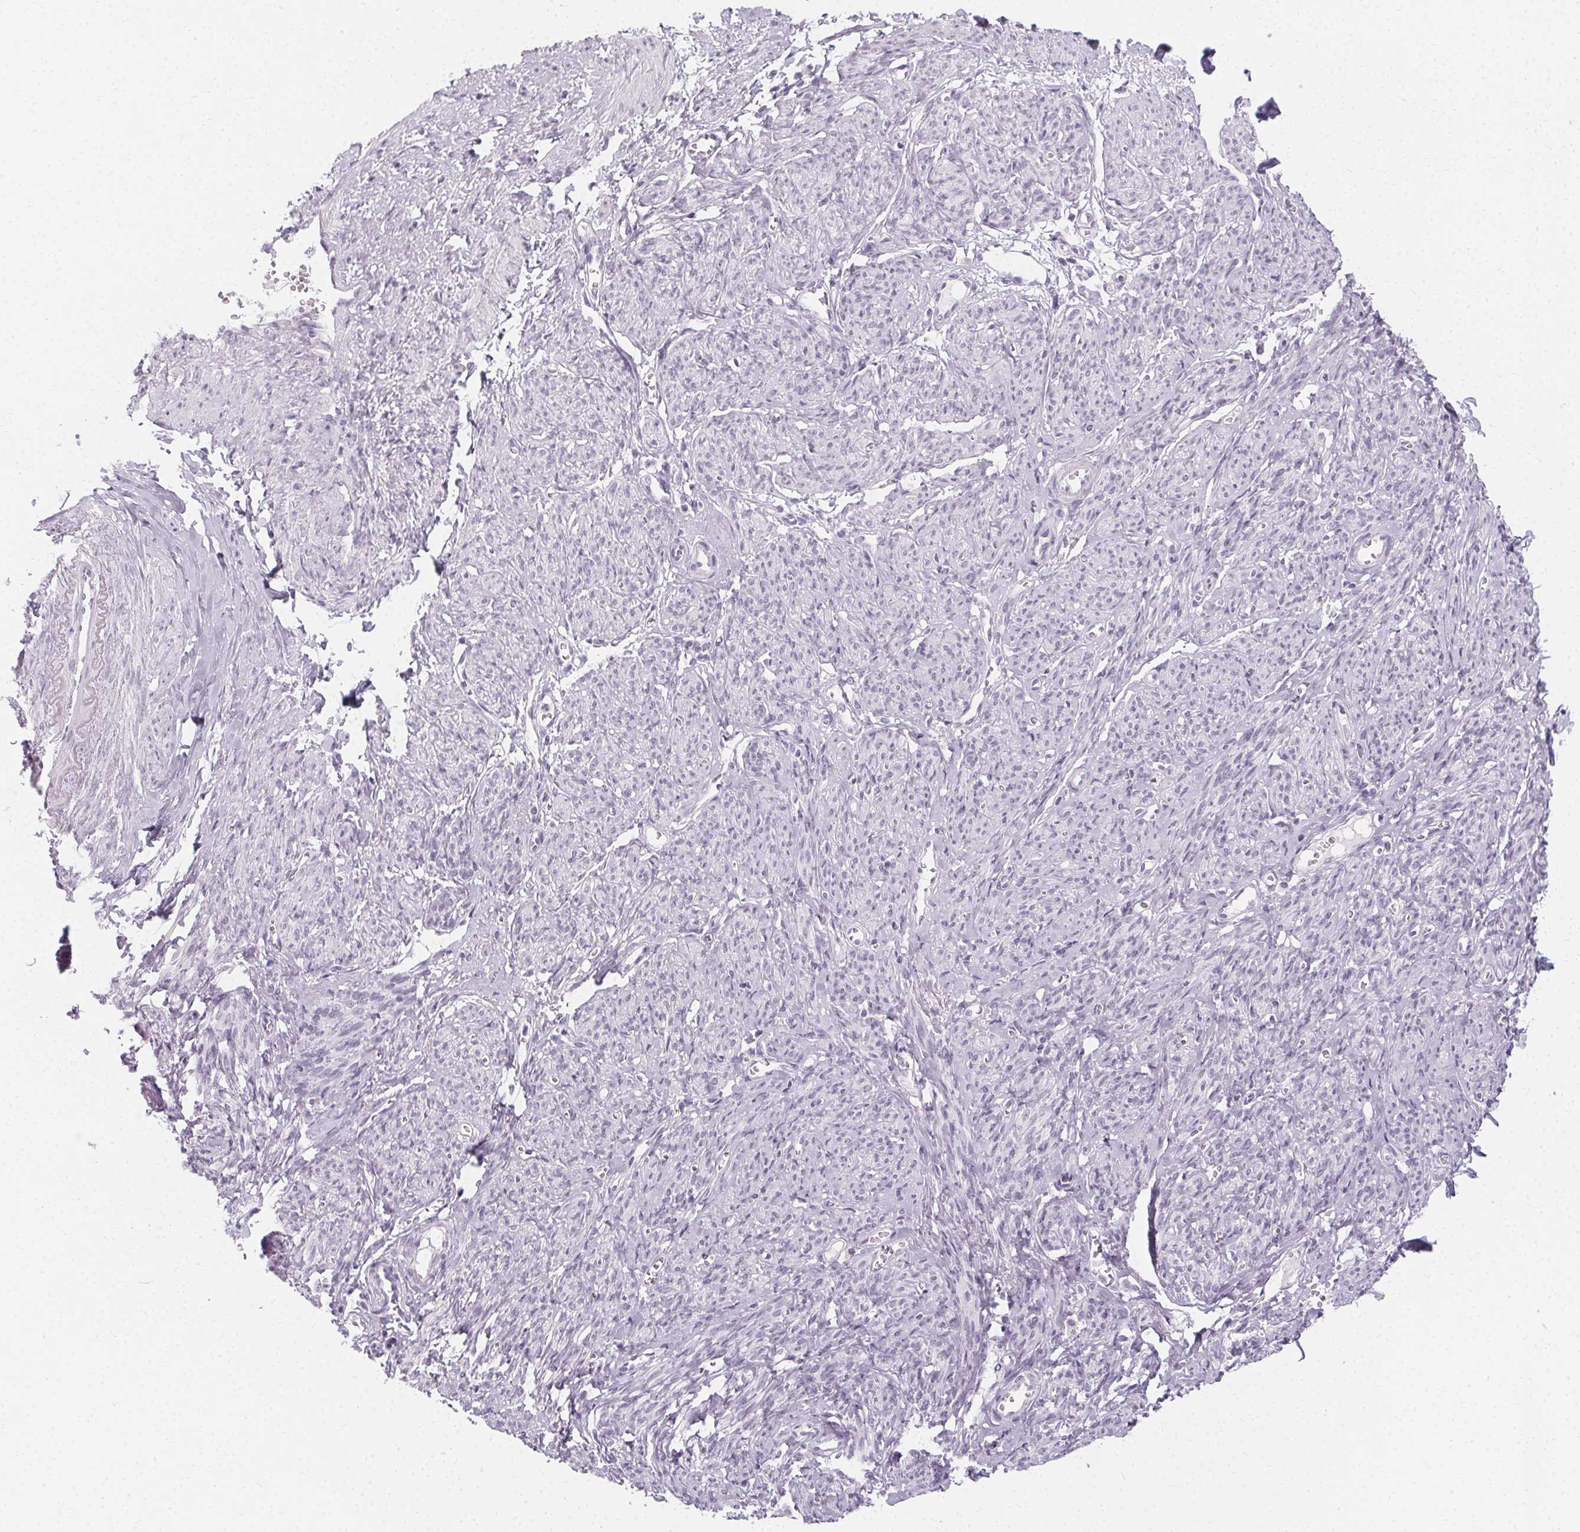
{"staining": {"intensity": "negative", "quantity": "none", "location": "none"}, "tissue": "smooth muscle", "cell_type": "Smooth muscle cells", "image_type": "normal", "snomed": [{"axis": "morphology", "description": "Normal tissue, NOS"}, {"axis": "topography", "description": "Smooth muscle"}], "caption": "The IHC micrograph has no significant positivity in smooth muscle cells of smooth muscle.", "gene": "SYNPR", "patient": {"sex": "female", "age": 65}}